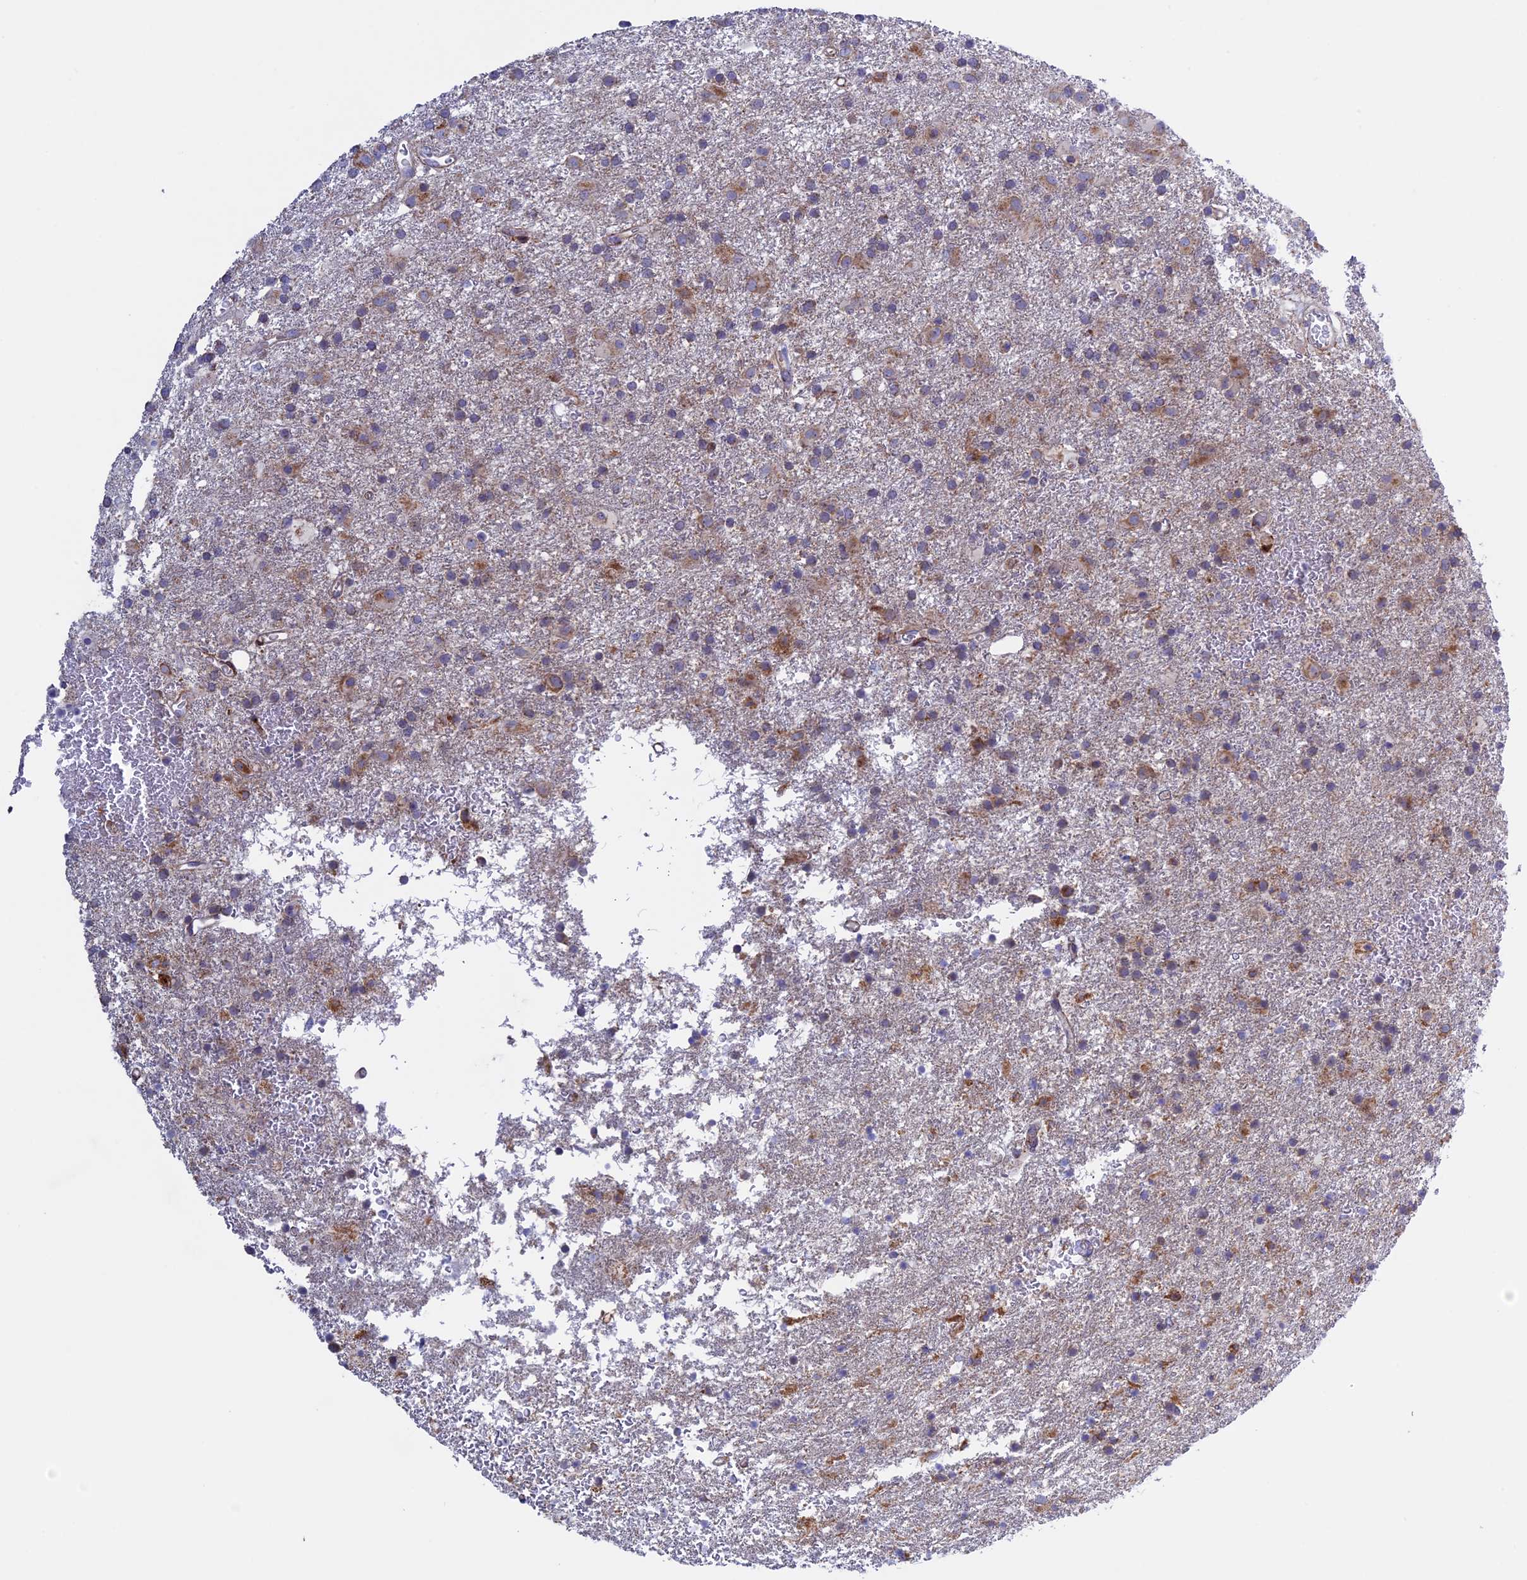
{"staining": {"intensity": "weak", "quantity": "25%-75%", "location": "cytoplasmic/membranous"}, "tissue": "glioma", "cell_type": "Tumor cells", "image_type": "cancer", "snomed": [{"axis": "morphology", "description": "Glioma, malignant, Low grade"}, {"axis": "topography", "description": "Brain"}], "caption": "The photomicrograph exhibits staining of glioma, revealing weak cytoplasmic/membranous protein staining (brown color) within tumor cells.", "gene": "ETFDH", "patient": {"sex": "male", "age": 65}}